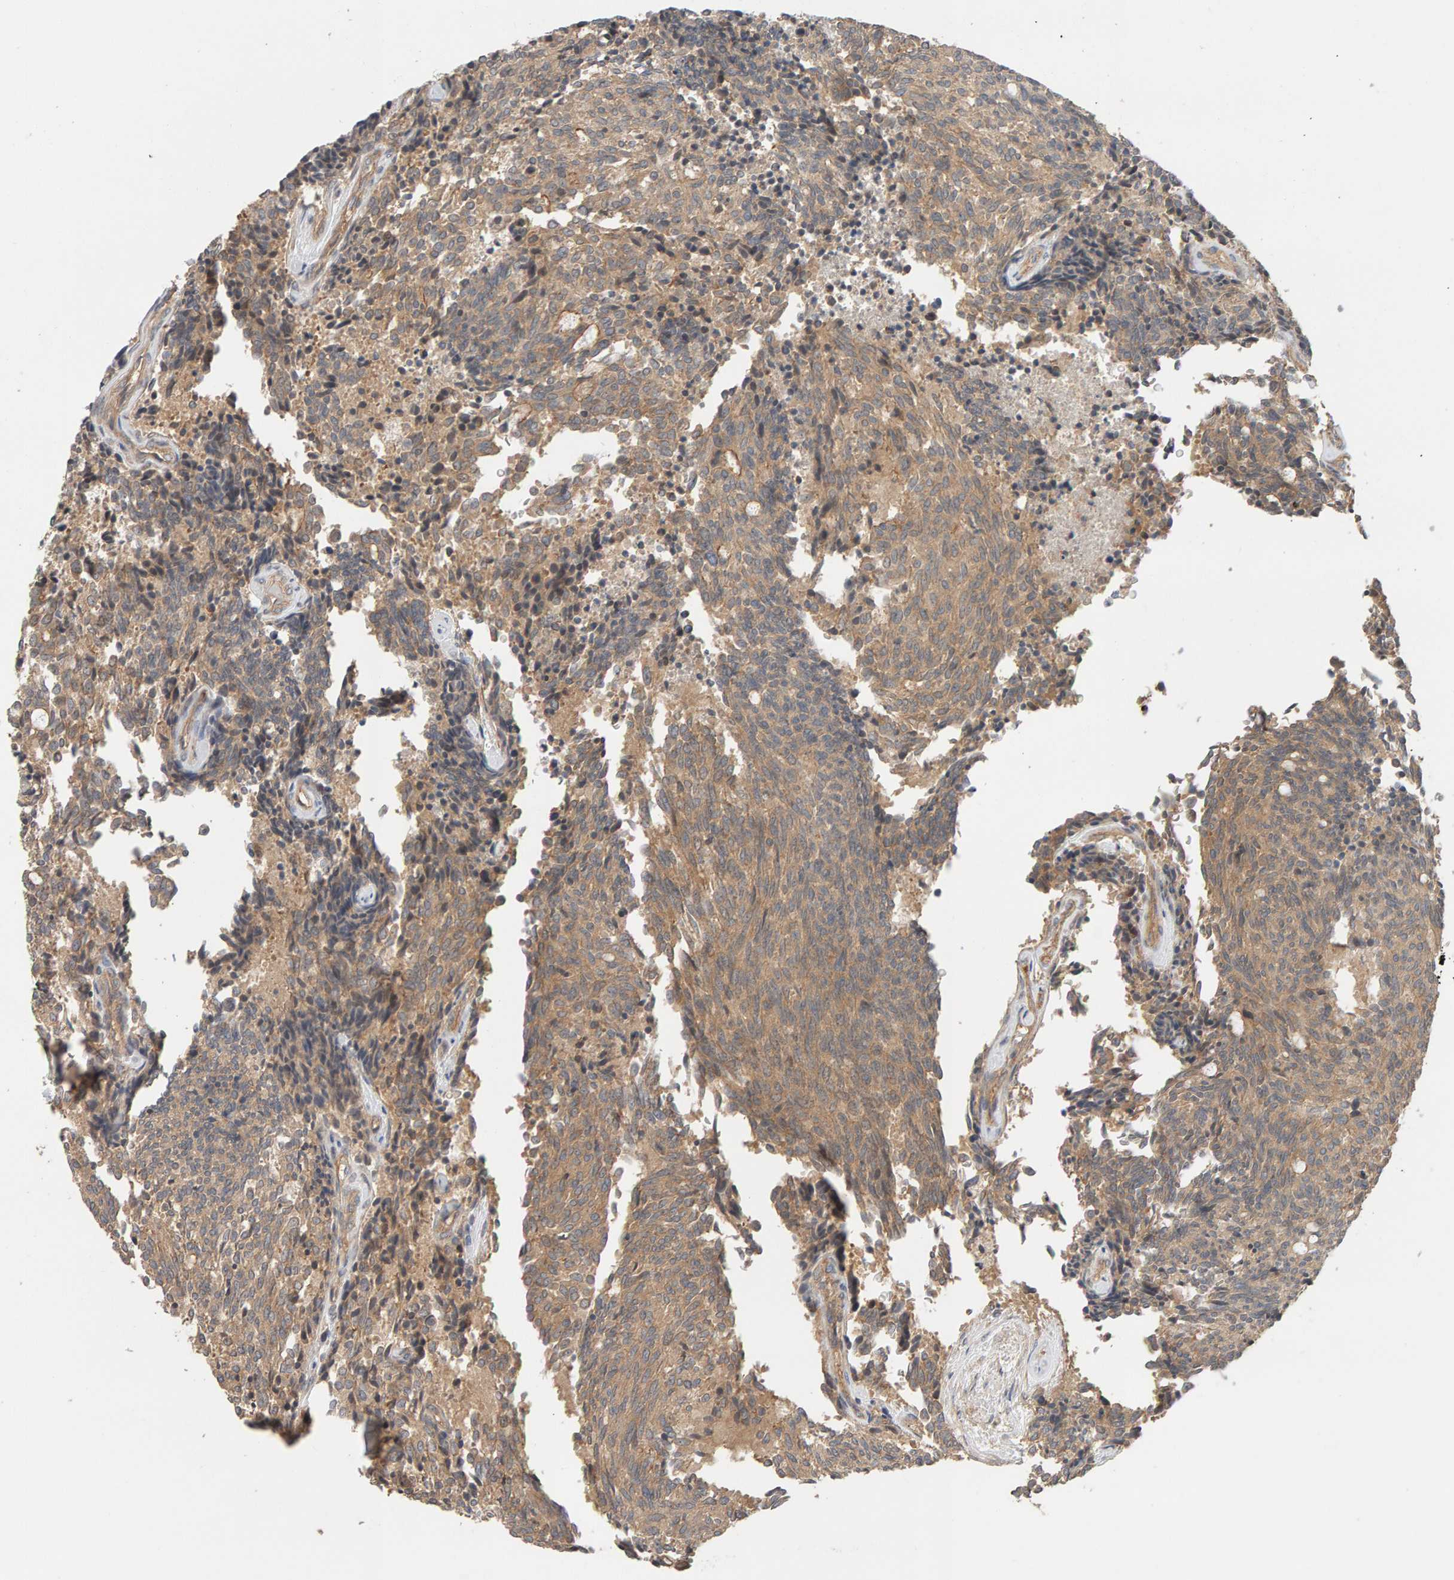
{"staining": {"intensity": "moderate", "quantity": ">75%", "location": "cytoplasmic/membranous"}, "tissue": "carcinoid", "cell_type": "Tumor cells", "image_type": "cancer", "snomed": [{"axis": "morphology", "description": "Carcinoid, malignant, NOS"}, {"axis": "topography", "description": "Pancreas"}], "caption": "Malignant carcinoid stained with a protein marker exhibits moderate staining in tumor cells.", "gene": "PPP1R16A", "patient": {"sex": "female", "age": 54}}